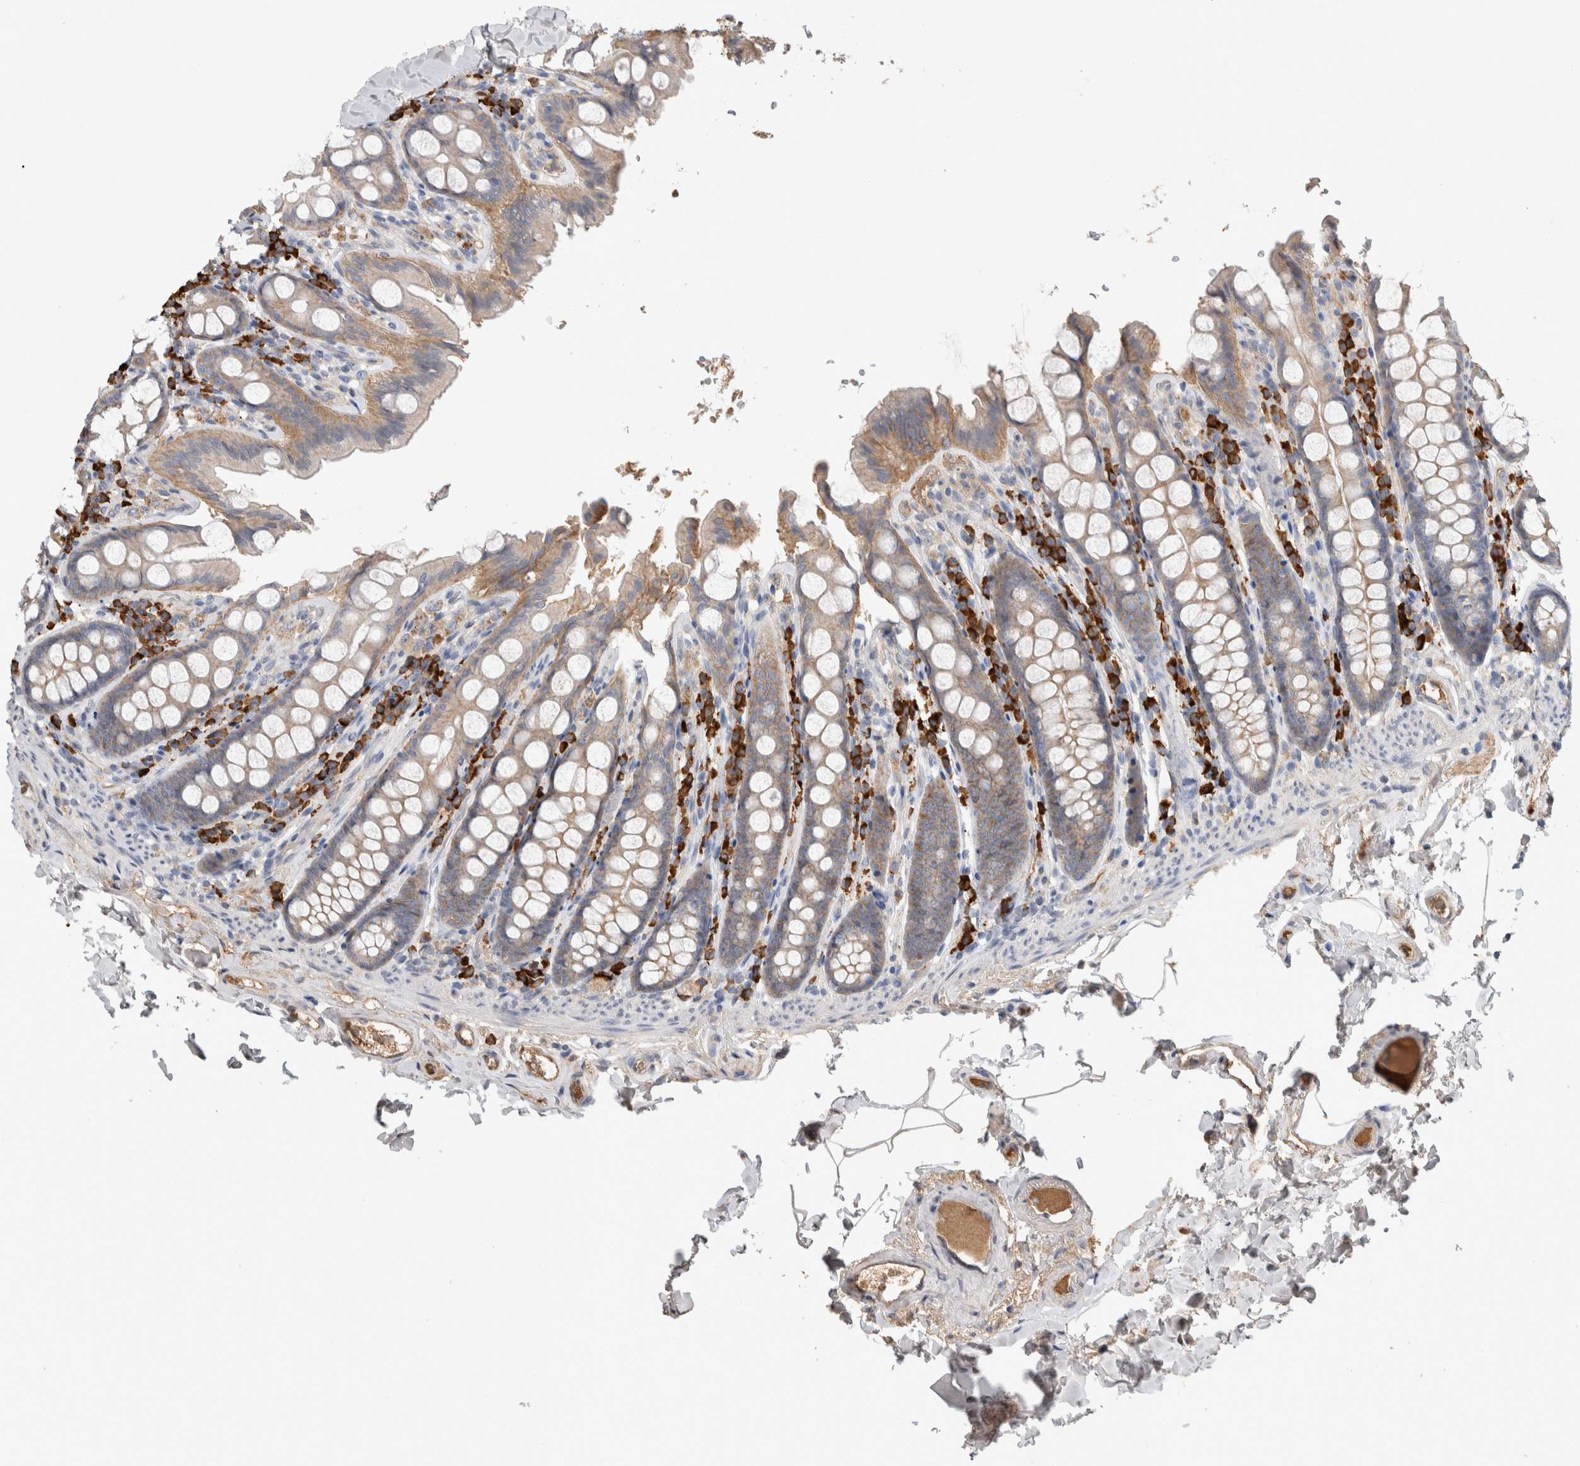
{"staining": {"intensity": "weak", "quantity": ">75%", "location": "cytoplasmic/membranous"}, "tissue": "colon", "cell_type": "Endothelial cells", "image_type": "normal", "snomed": [{"axis": "morphology", "description": "Normal tissue, NOS"}, {"axis": "topography", "description": "Colon"}, {"axis": "topography", "description": "Peripheral nerve tissue"}], "caption": "This is an image of immunohistochemistry staining of unremarkable colon, which shows weak positivity in the cytoplasmic/membranous of endothelial cells.", "gene": "PPP3CC", "patient": {"sex": "female", "age": 61}}